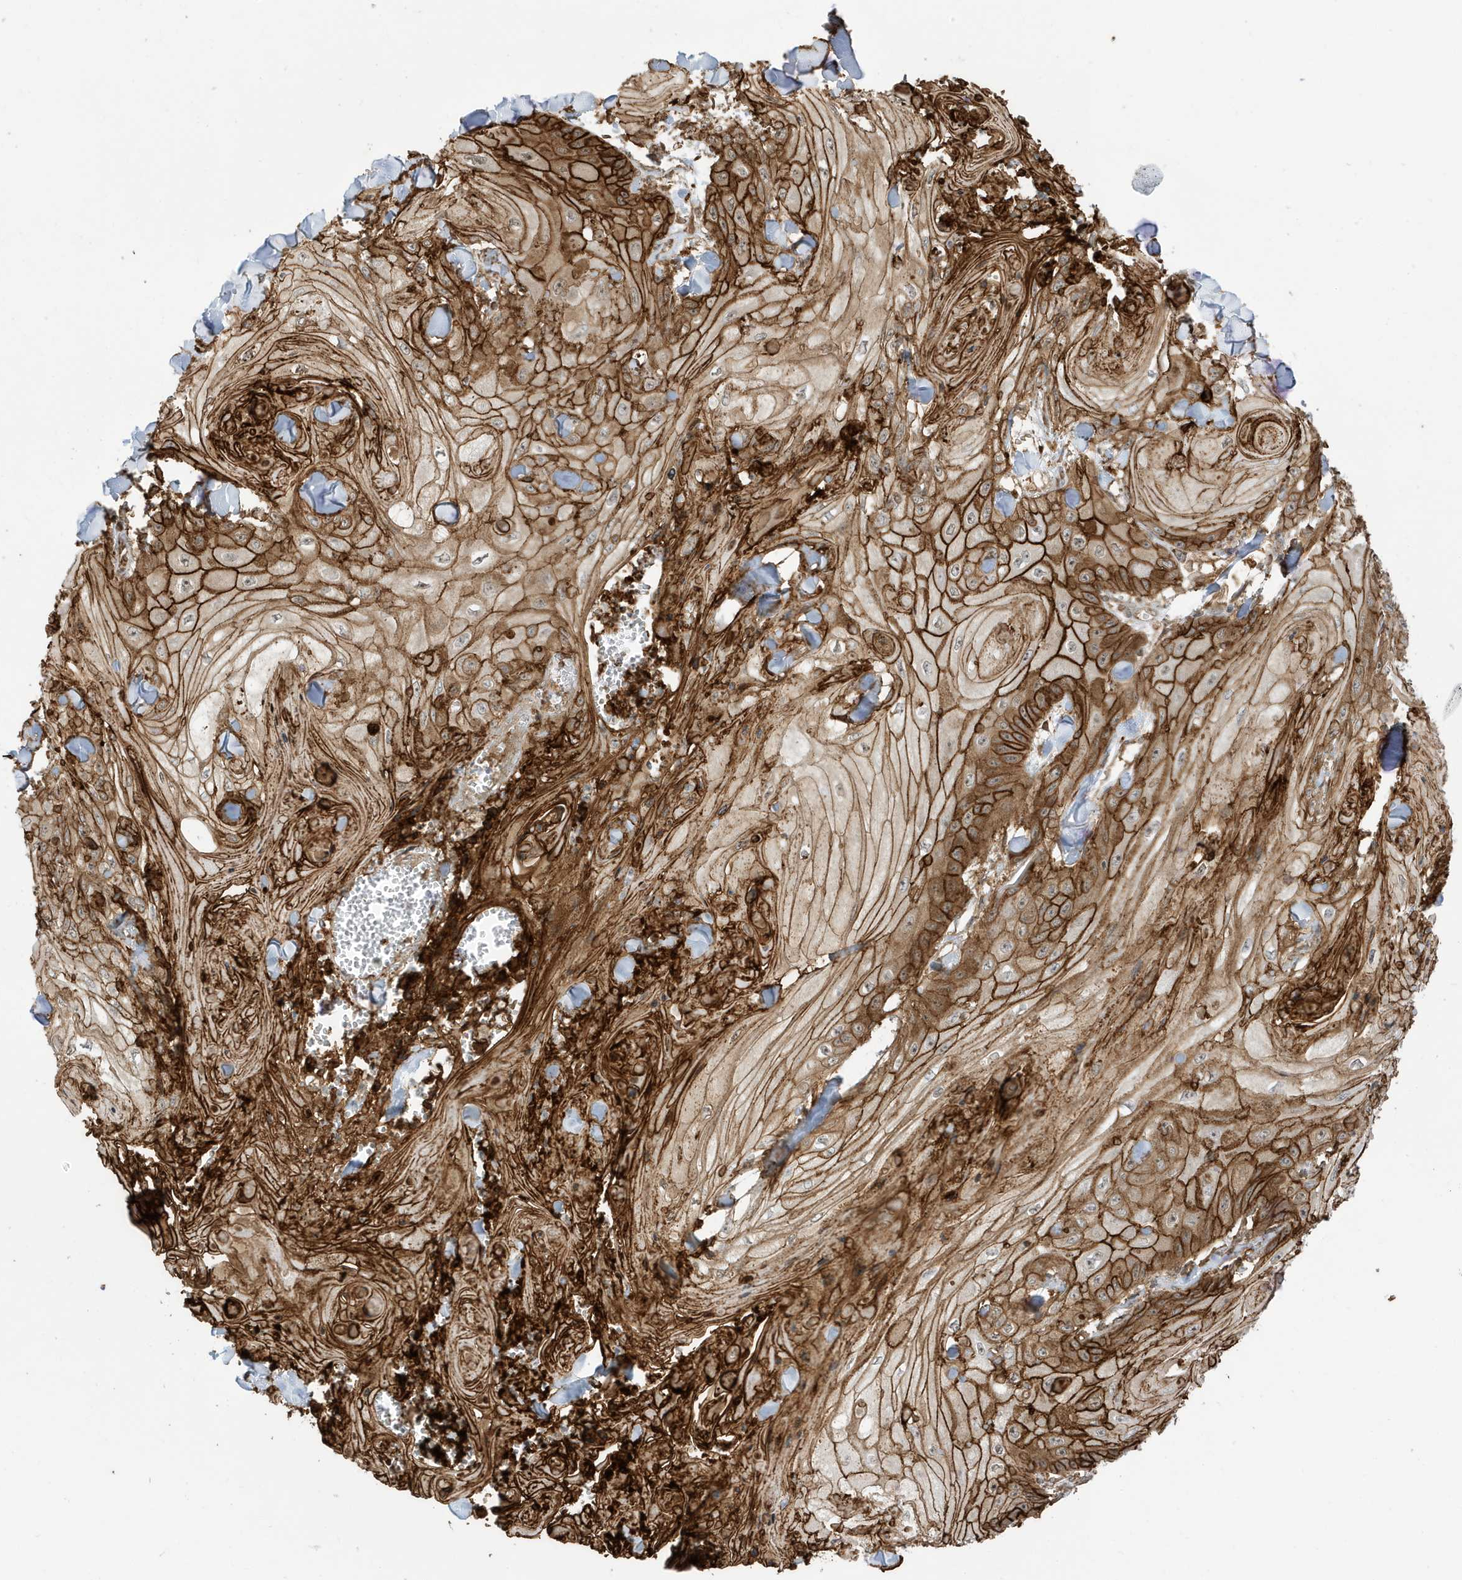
{"staining": {"intensity": "strong", "quantity": ">75%", "location": "cytoplasmic/membranous"}, "tissue": "skin cancer", "cell_type": "Tumor cells", "image_type": "cancer", "snomed": [{"axis": "morphology", "description": "Squamous cell carcinoma, NOS"}, {"axis": "topography", "description": "Skin"}], "caption": "Immunohistochemistry image of skin cancer stained for a protein (brown), which displays high levels of strong cytoplasmic/membranous positivity in about >75% of tumor cells.", "gene": "CDC42EP3", "patient": {"sex": "male", "age": 74}}